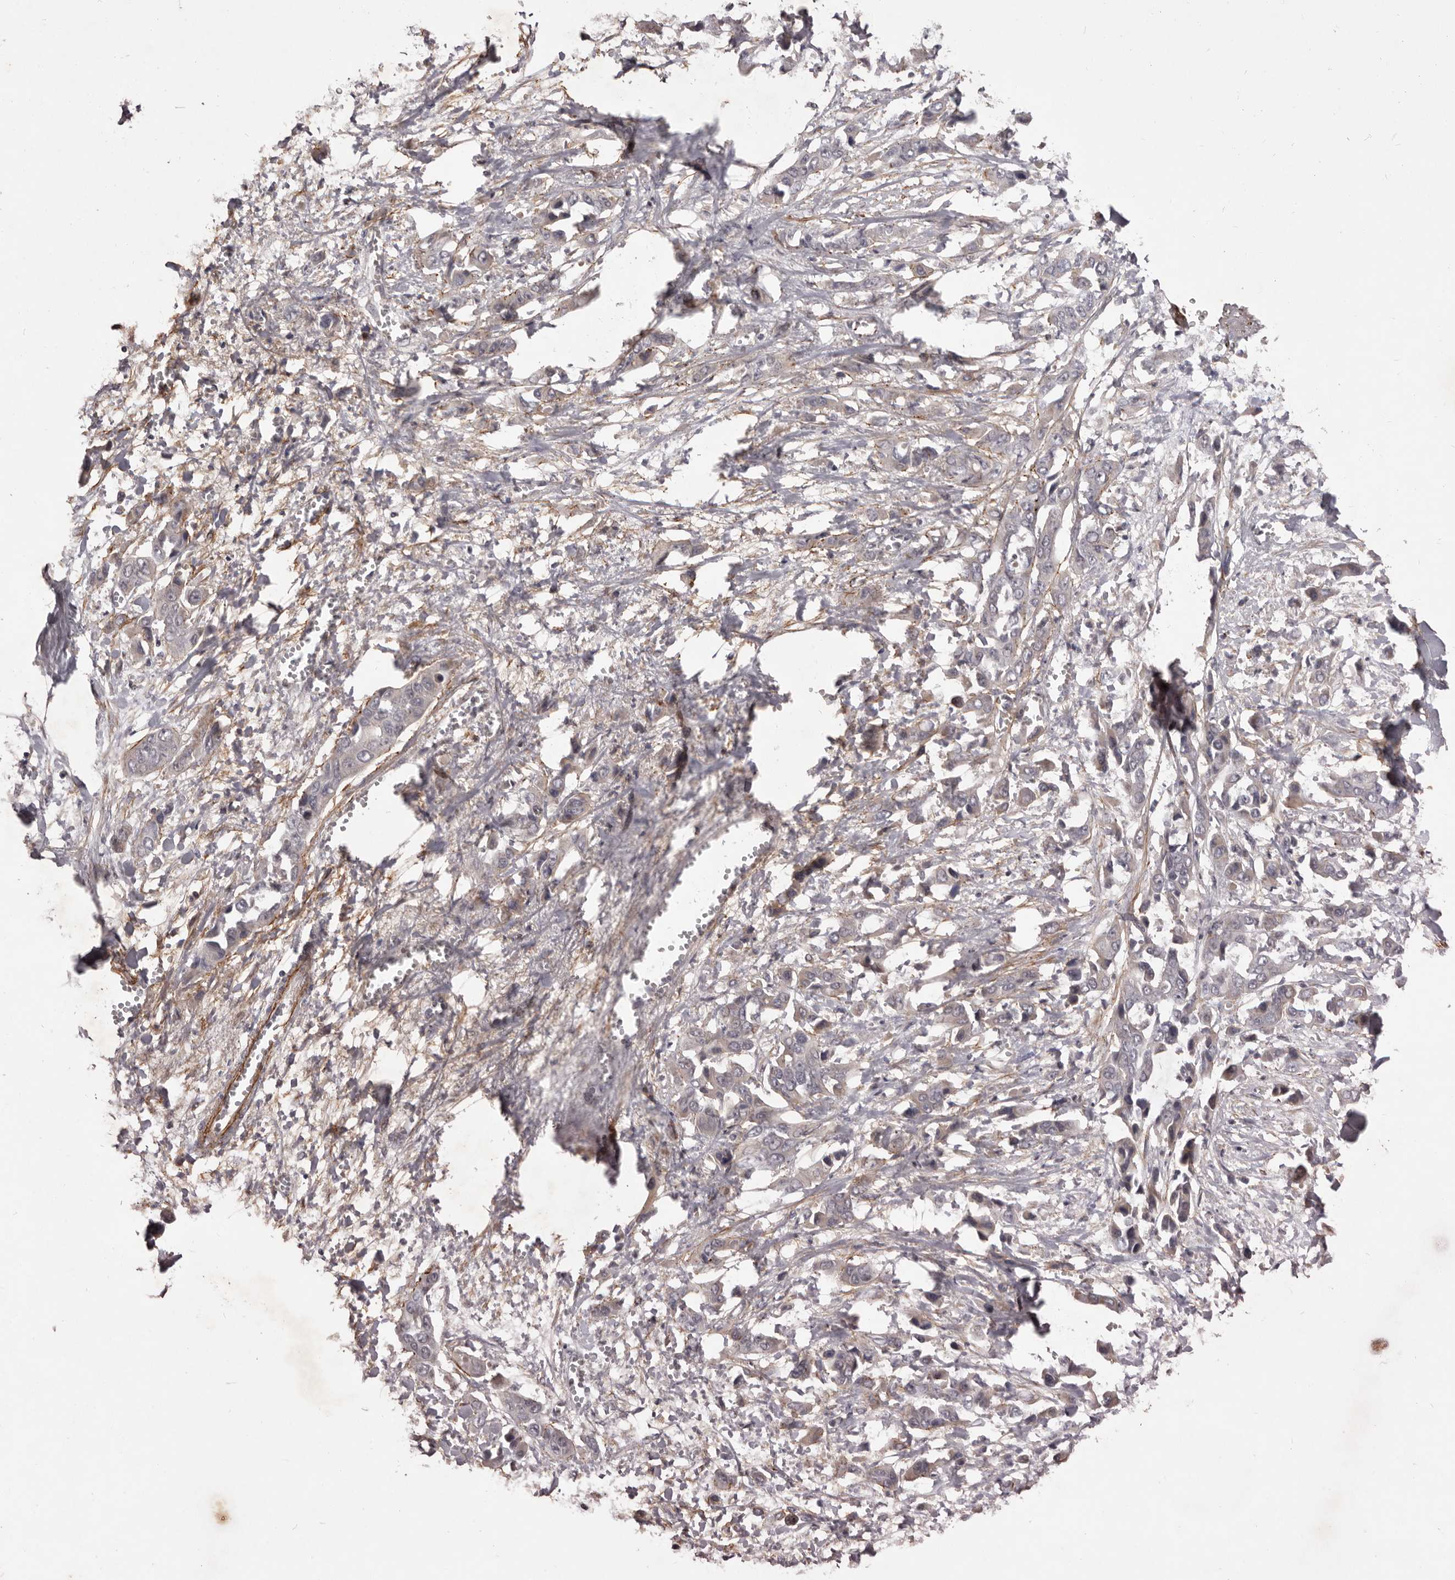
{"staining": {"intensity": "weak", "quantity": "<25%", "location": "cytoplasmic/membranous"}, "tissue": "liver cancer", "cell_type": "Tumor cells", "image_type": "cancer", "snomed": [{"axis": "morphology", "description": "Cholangiocarcinoma"}, {"axis": "topography", "description": "Liver"}], "caption": "DAB (3,3'-diaminobenzidine) immunohistochemical staining of human liver cholangiocarcinoma displays no significant staining in tumor cells.", "gene": "HBS1L", "patient": {"sex": "female", "age": 52}}